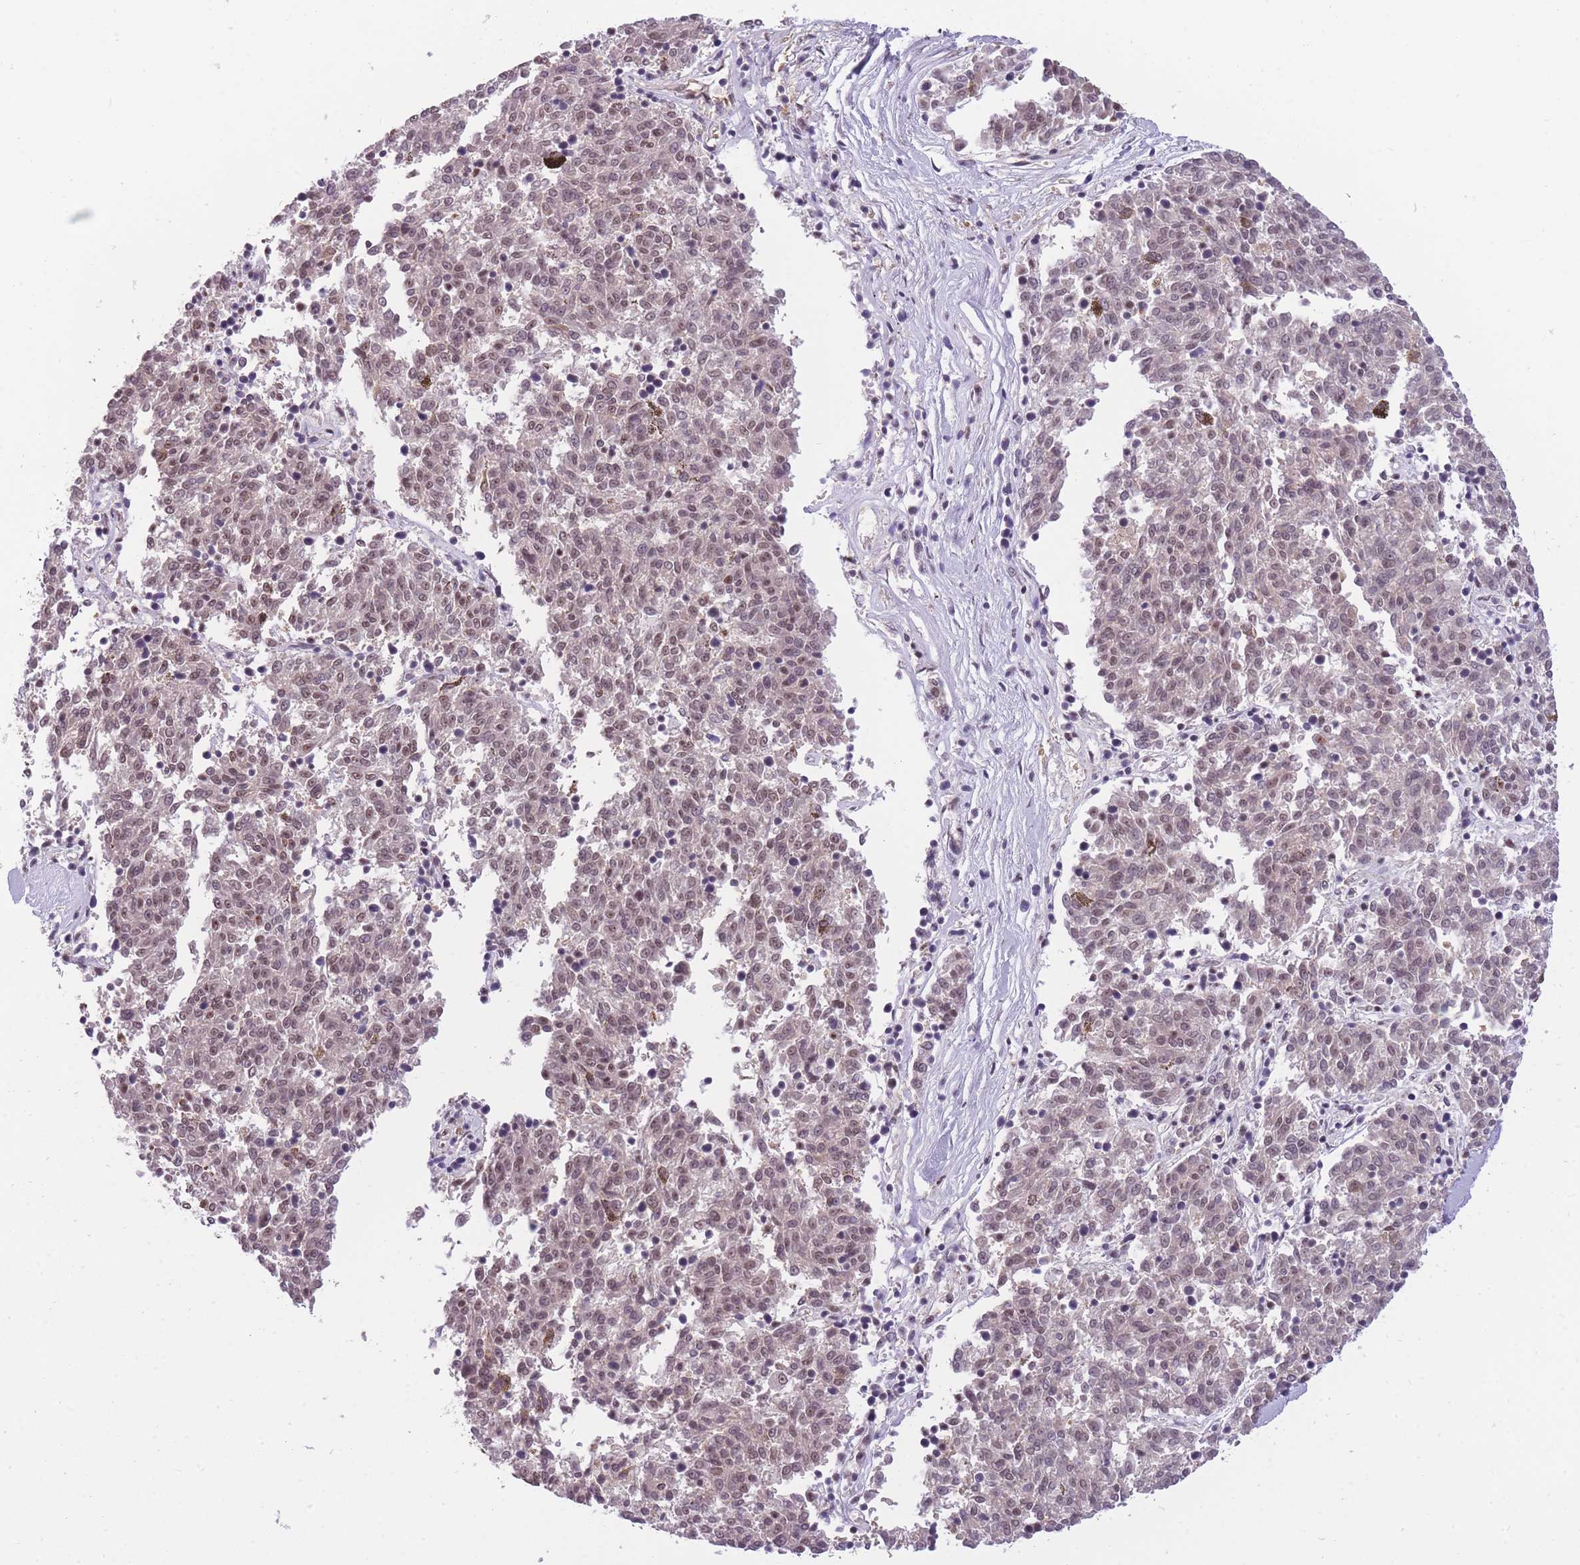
{"staining": {"intensity": "weak", "quantity": ">75%", "location": "nuclear"}, "tissue": "melanoma", "cell_type": "Tumor cells", "image_type": "cancer", "snomed": [{"axis": "morphology", "description": "Malignant melanoma, NOS"}, {"axis": "topography", "description": "Skin"}], "caption": "High-magnification brightfield microscopy of melanoma stained with DAB (3,3'-diaminobenzidine) (brown) and counterstained with hematoxylin (blue). tumor cells exhibit weak nuclear staining is identified in approximately>75% of cells. The staining was performed using DAB (3,3'-diaminobenzidine), with brown indicating positive protein expression. Nuclei are stained blue with hematoxylin.", "gene": "CDIP1", "patient": {"sex": "female", "age": 72}}